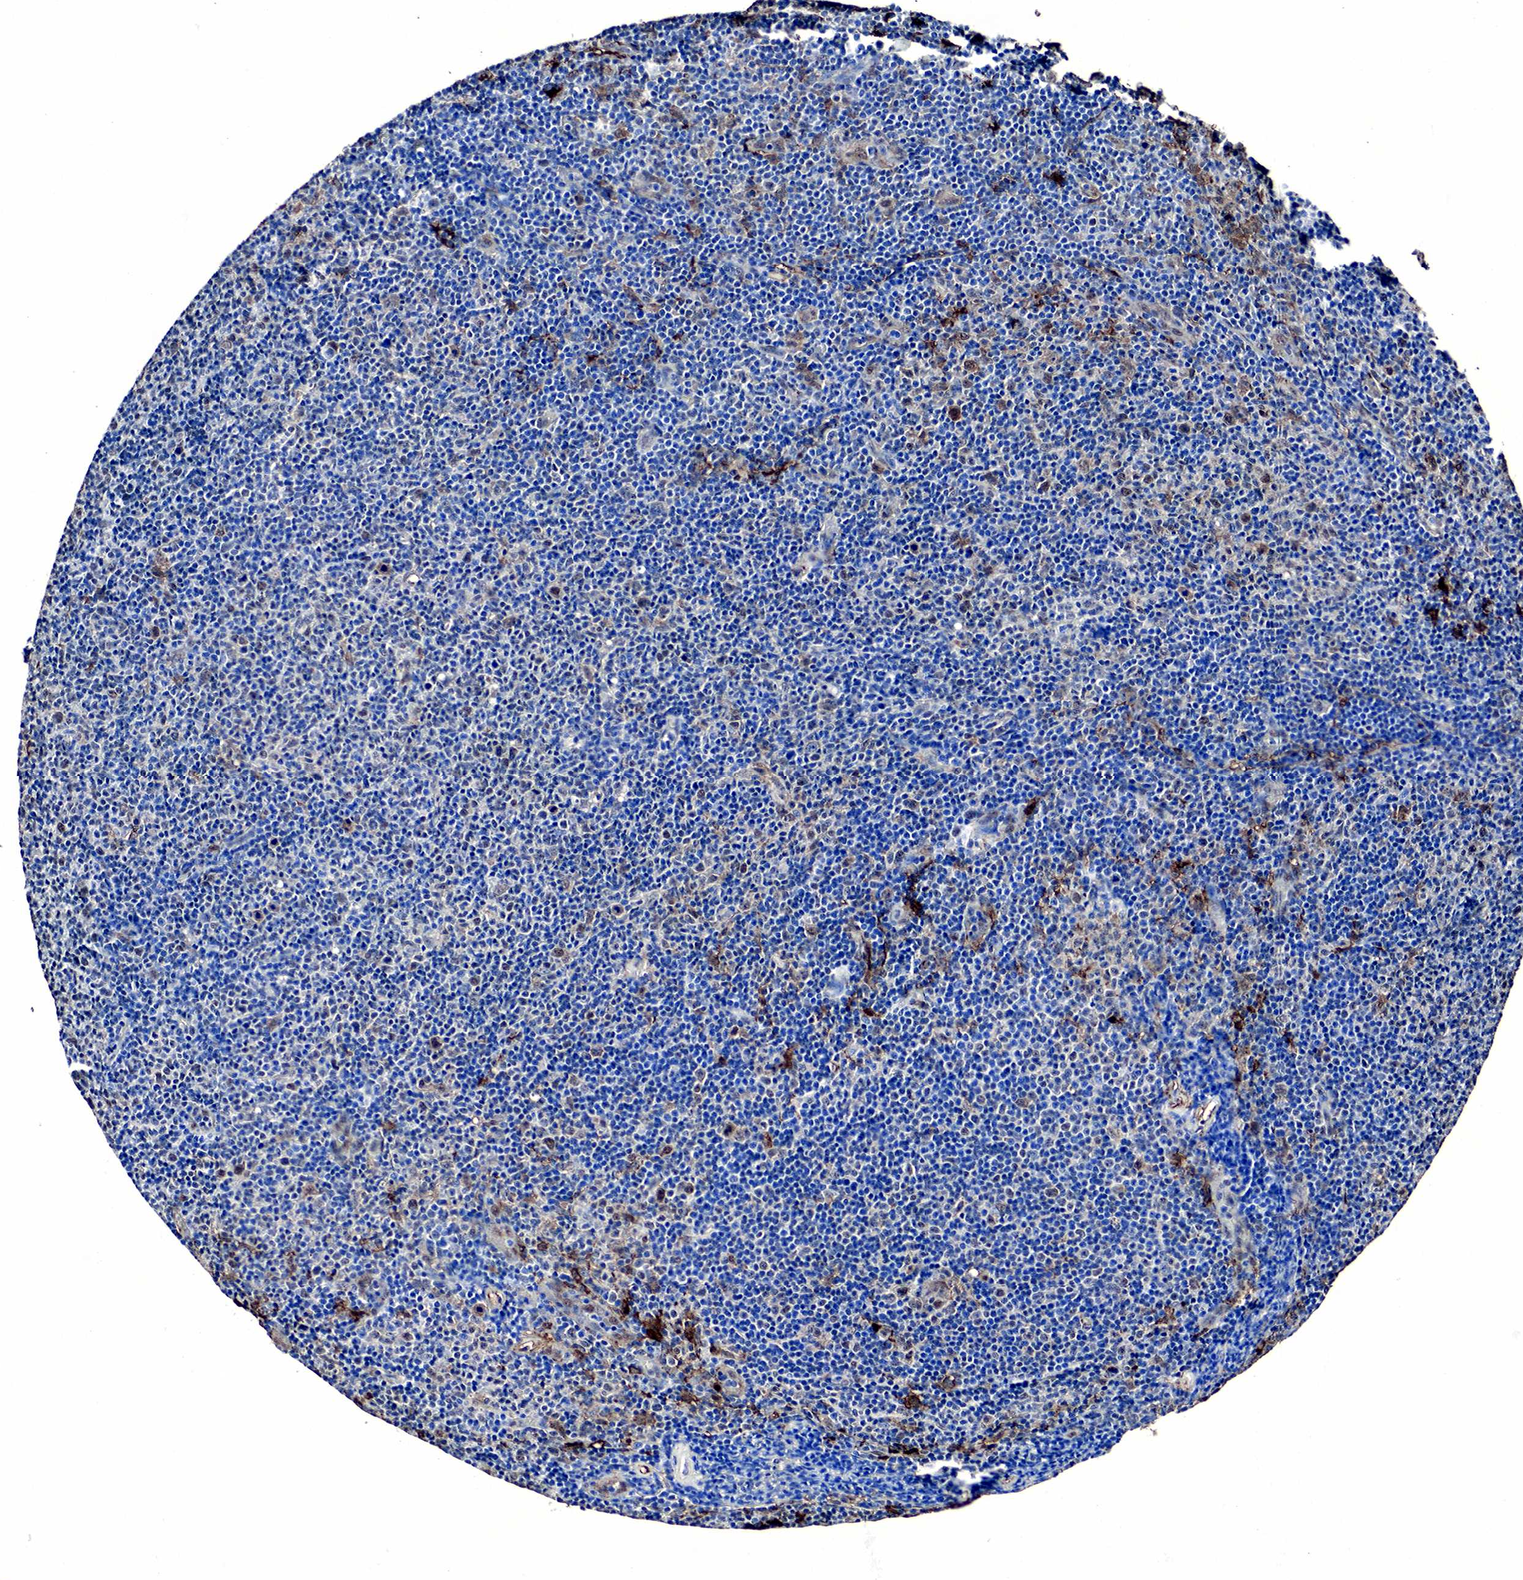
{"staining": {"intensity": "negative", "quantity": "none", "location": "none"}, "tissue": "lymphoma", "cell_type": "Tumor cells", "image_type": "cancer", "snomed": [{"axis": "morphology", "description": "Malignant lymphoma, non-Hodgkin's type, Low grade"}, {"axis": "topography", "description": "Lymph node"}], "caption": "This micrograph is of malignant lymphoma, non-Hodgkin's type (low-grade) stained with IHC to label a protein in brown with the nuclei are counter-stained blue. There is no staining in tumor cells. (DAB IHC visualized using brightfield microscopy, high magnification).", "gene": "SPIN1", "patient": {"sex": "male", "age": 49}}